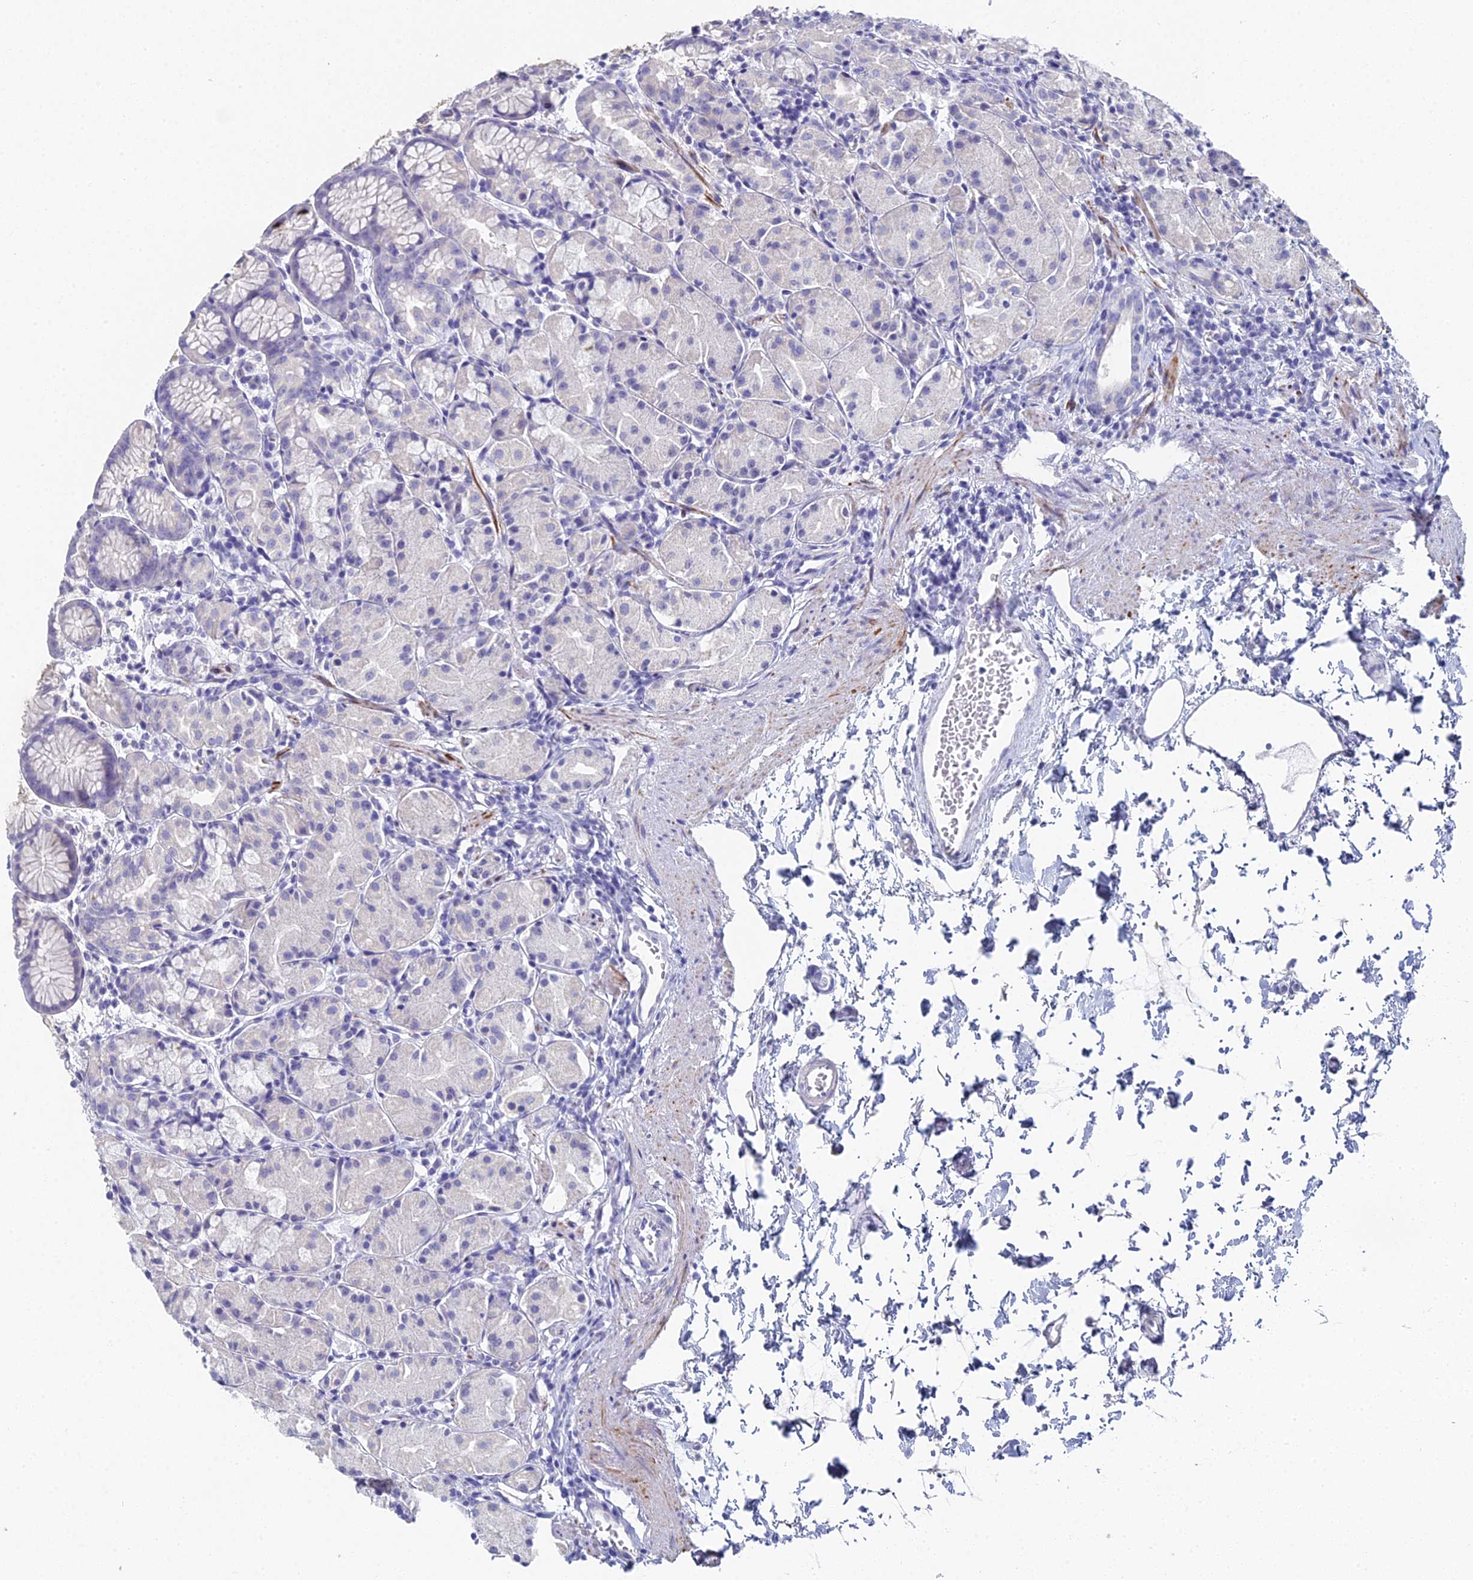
{"staining": {"intensity": "negative", "quantity": "none", "location": "none"}, "tissue": "stomach", "cell_type": "Glandular cells", "image_type": "normal", "snomed": [{"axis": "morphology", "description": "Normal tissue, NOS"}, {"axis": "topography", "description": "Stomach, upper"}], "caption": "An immunohistochemistry image of normal stomach is shown. There is no staining in glandular cells of stomach.", "gene": "ALPP", "patient": {"sex": "male", "age": 47}}